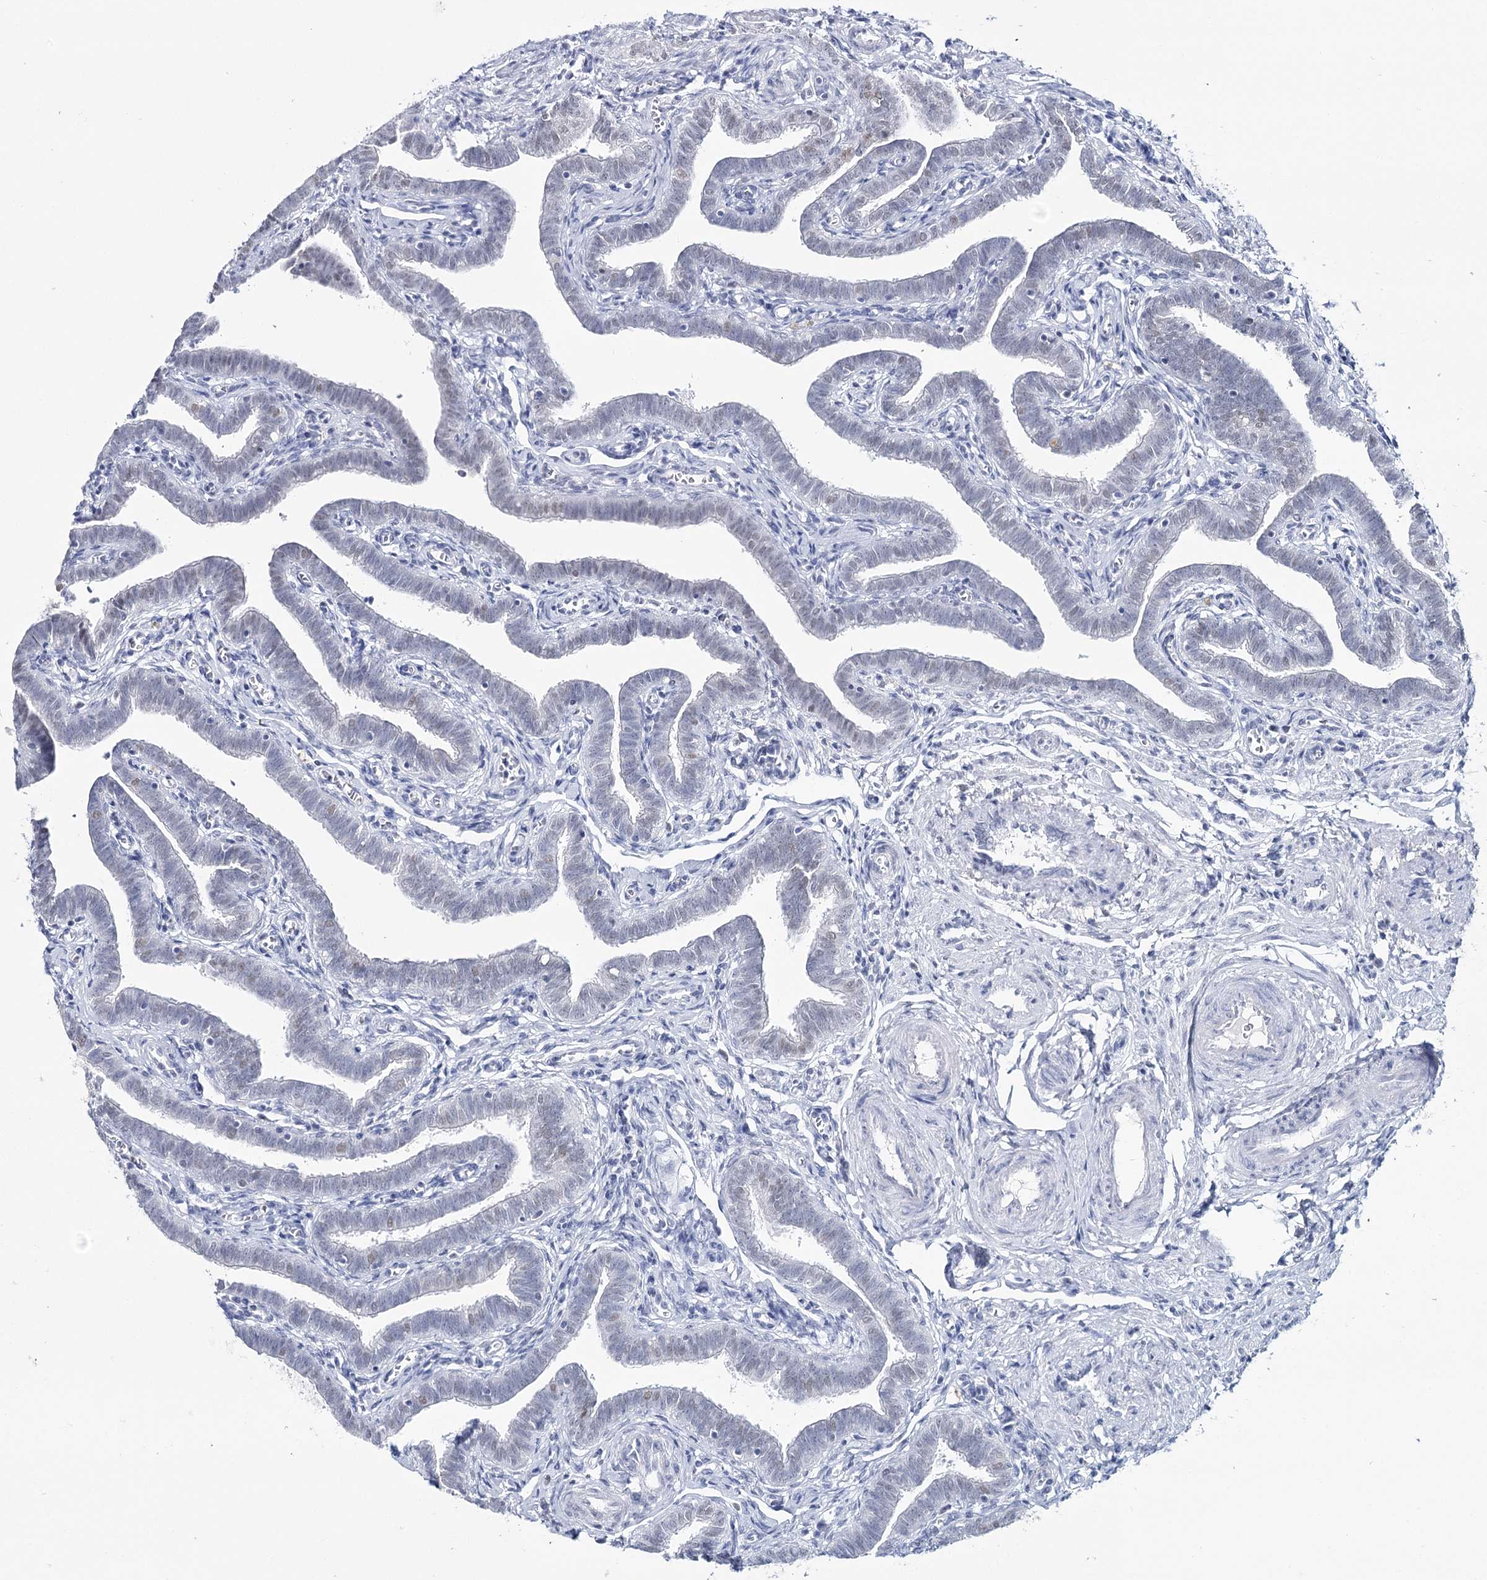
{"staining": {"intensity": "moderate", "quantity": "<25%", "location": "nuclear"}, "tissue": "fallopian tube", "cell_type": "Glandular cells", "image_type": "normal", "snomed": [{"axis": "morphology", "description": "Normal tissue, NOS"}, {"axis": "topography", "description": "Fallopian tube"}], "caption": "Glandular cells reveal low levels of moderate nuclear positivity in approximately <25% of cells in benign fallopian tube. (DAB (3,3'-diaminobenzidine) = brown stain, brightfield microscopy at high magnification).", "gene": "ZC3H8", "patient": {"sex": "female", "age": 36}}